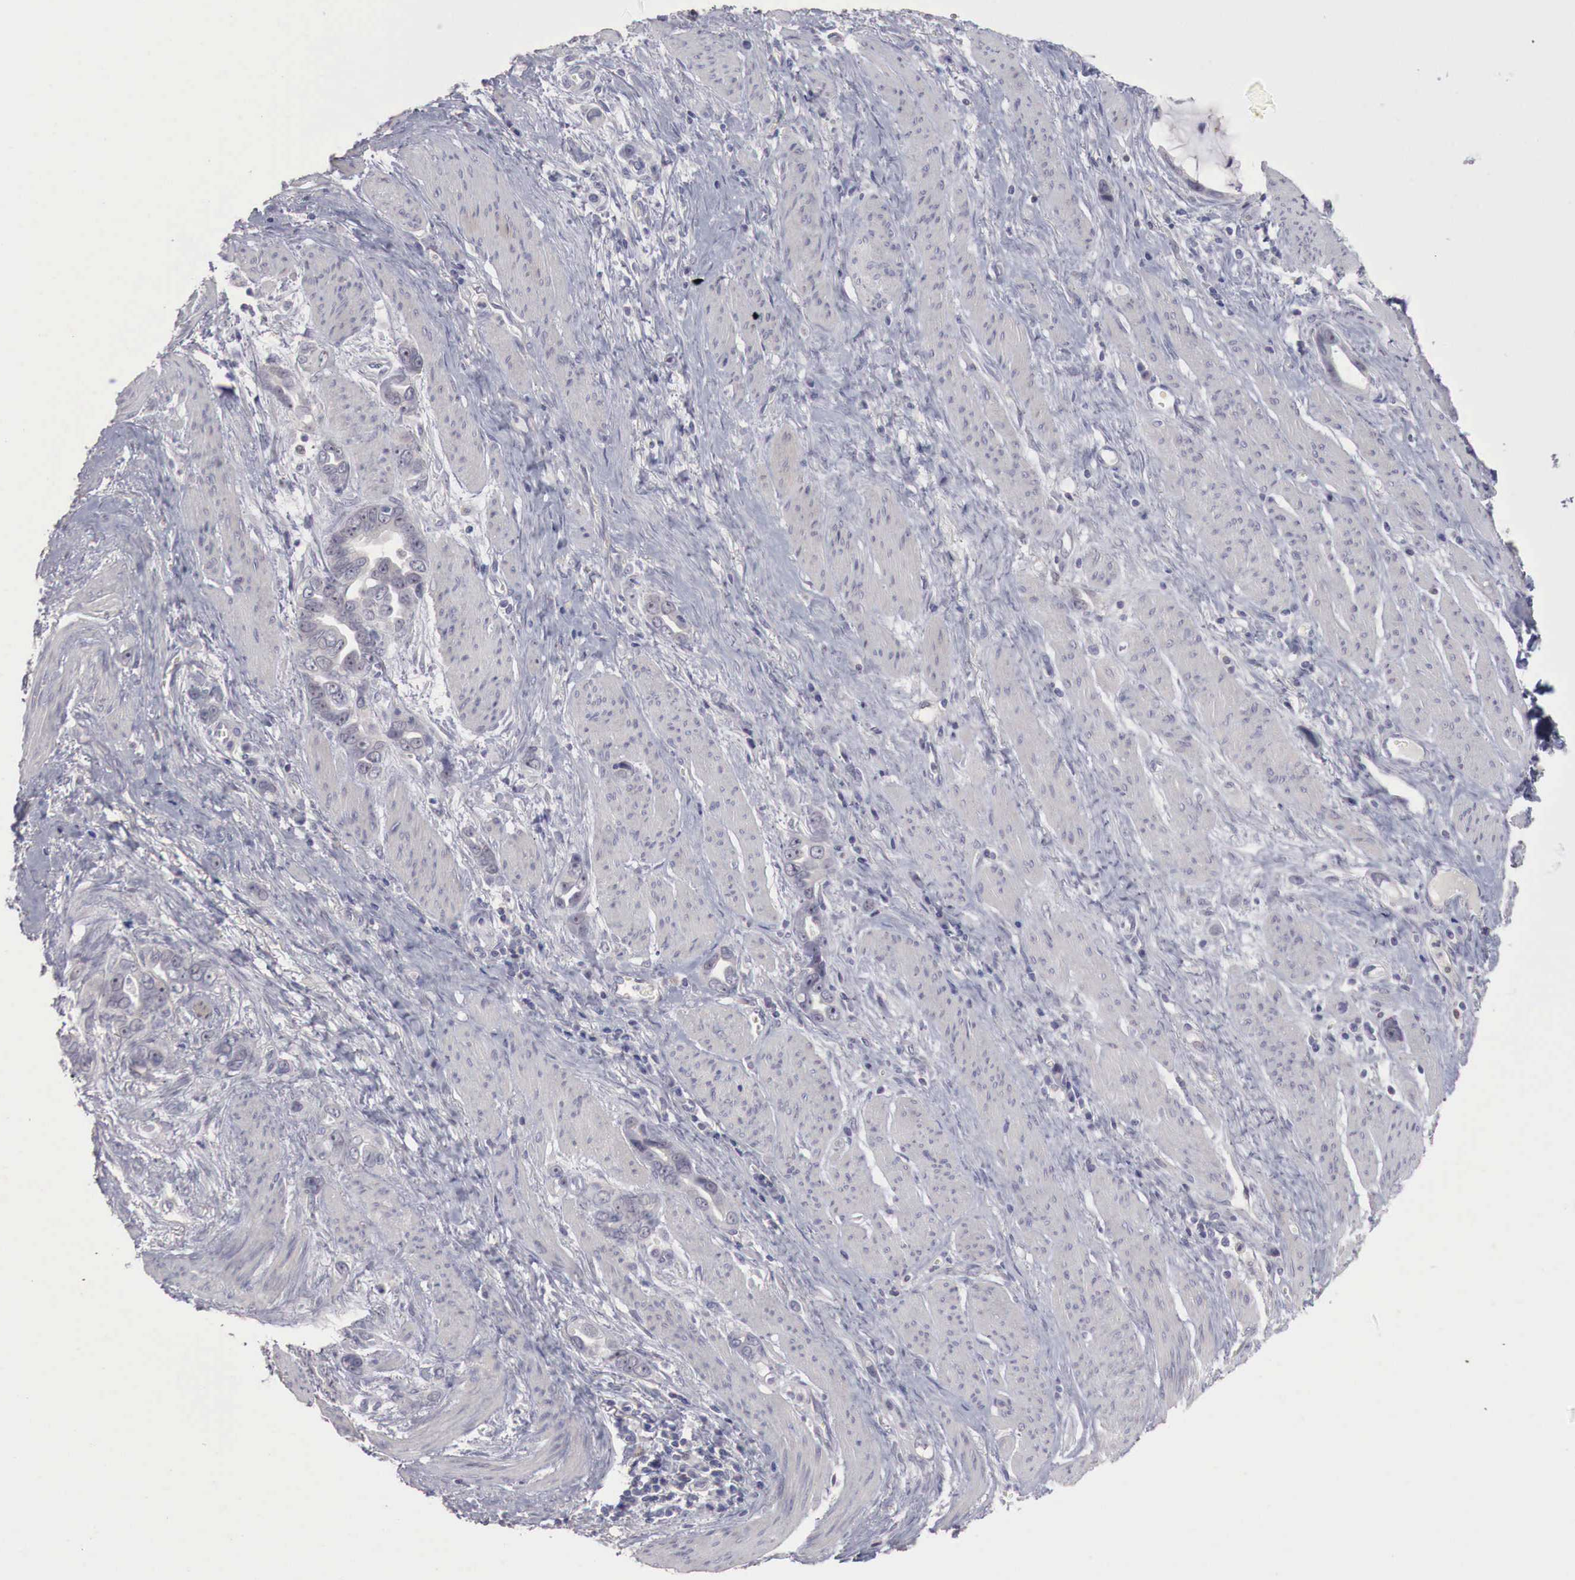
{"staining": {"intensity": "negative", "quantity": "none", "location": "none"}, "tissue": "stomach cancer", "cell_type": "Tumor cells", "image_type": "cancer", "snomed": [{"axis": "morphology", "description": "Adenocarcinoma, NOS"}, {"axis": "topography", "description": "Stomach"}], "caption": "An immunohistochemistry (IHC) micrograph of stomach cancer is shown. There is no staining in tumor cells of stomach cancer.", "gene": "GATA1", "patient": {"sex": "male", "age": 78}}